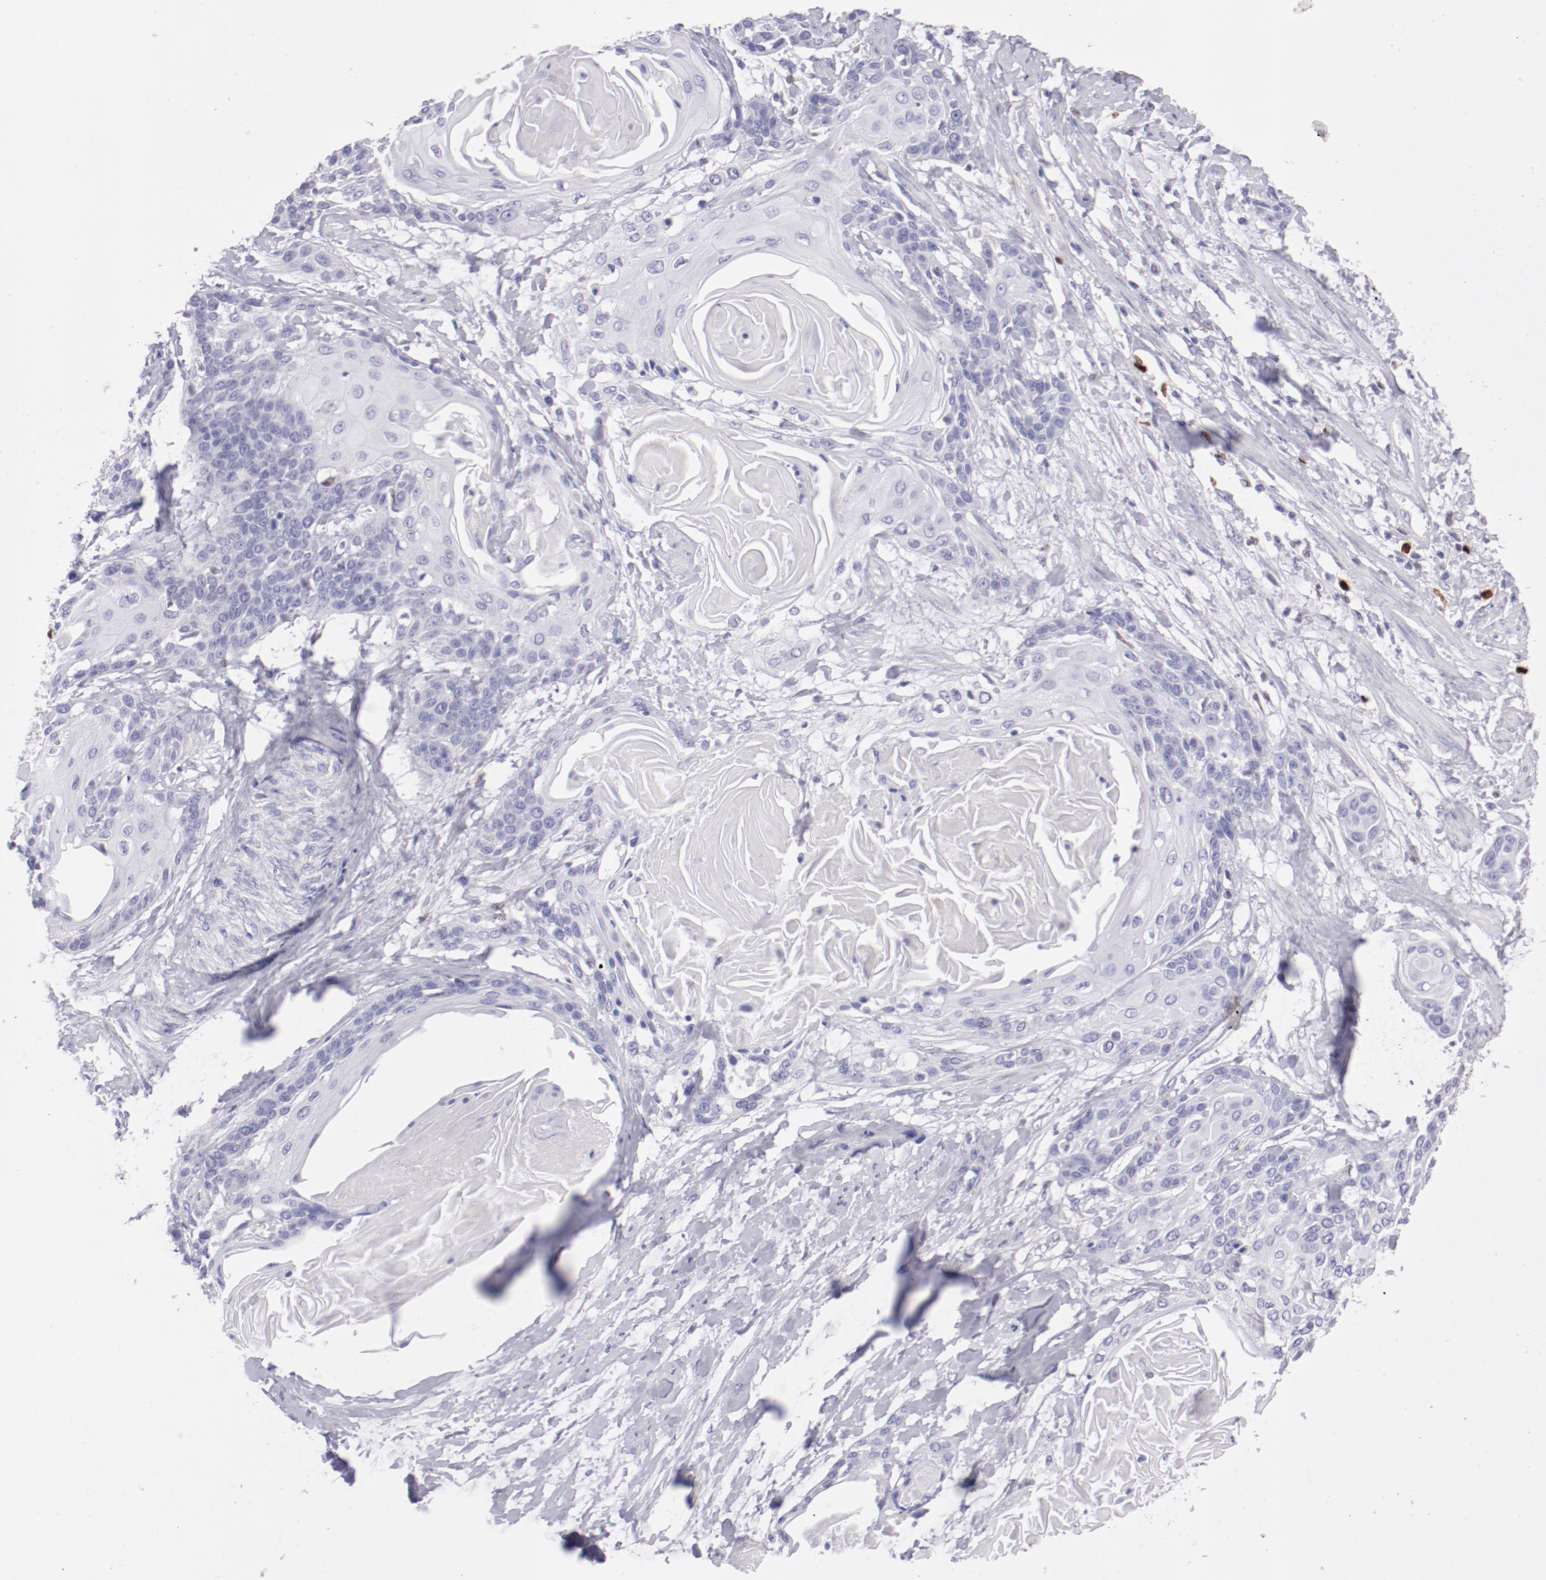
{"staining": {"intensity": "negative", "quantity": "none", "location": "none"}, "tissue": "cervical cancer", "cell_type": "Tumor cells", "image_type": "cancer", "snomed": [{"axis": "morphology", "description": "Squamous cell carcinoma, NOS"}, {"axis": "topography", "description": "Cervix"}], "caption": "Tumor cells are negative for protein expression in human squamous cell carcinoma (cervical).", "gene": "IRF8", "patient": {"sex": "female", "age": 57}}